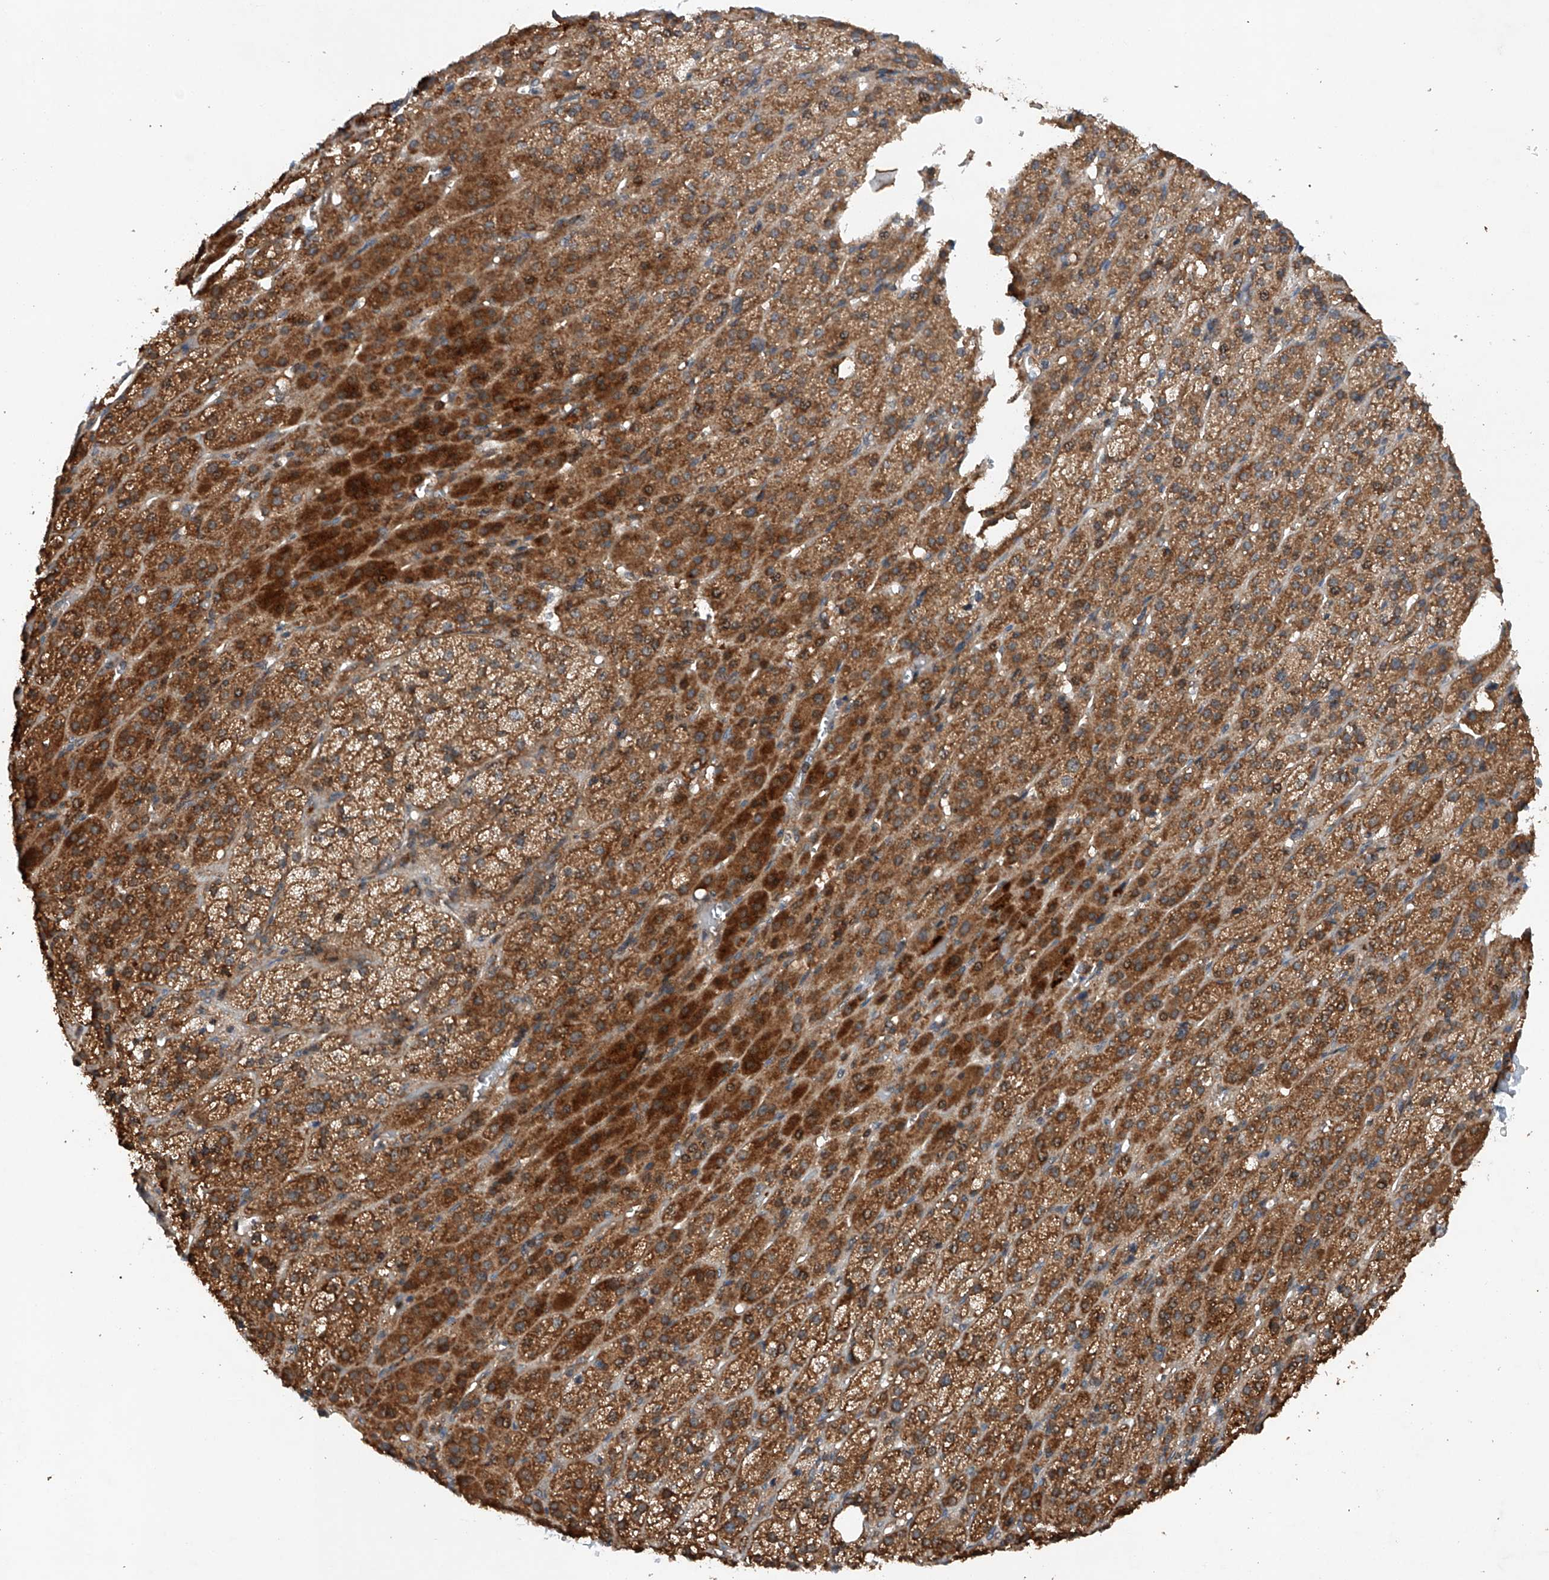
{"staining": {"intensity": "strong", "quantity": ">75%", "location": "cytoplasmic/membranous"}, "tissue": "adrenal gland", "cell_type": "Glandular cells", "image_type": "normal", "snomed": [{"axis": "morphology", "description": "Normal tissue, NOS"}, {"axis": "topography", "description": "Adrenal gland"}], "caption": "Immunohistochemistry histopathology image of unremarkable adrenal gland: human adrenal gland stained using immunohistochemistry demonstrates high levels of strong protein expression localized specifically in the cytoplasmic/membranous of glandular cells, appearing as a cytoplasmic/membranous brown color.", "gene": "CEP85L", "patient": {"sex": "female", "age": 57}}